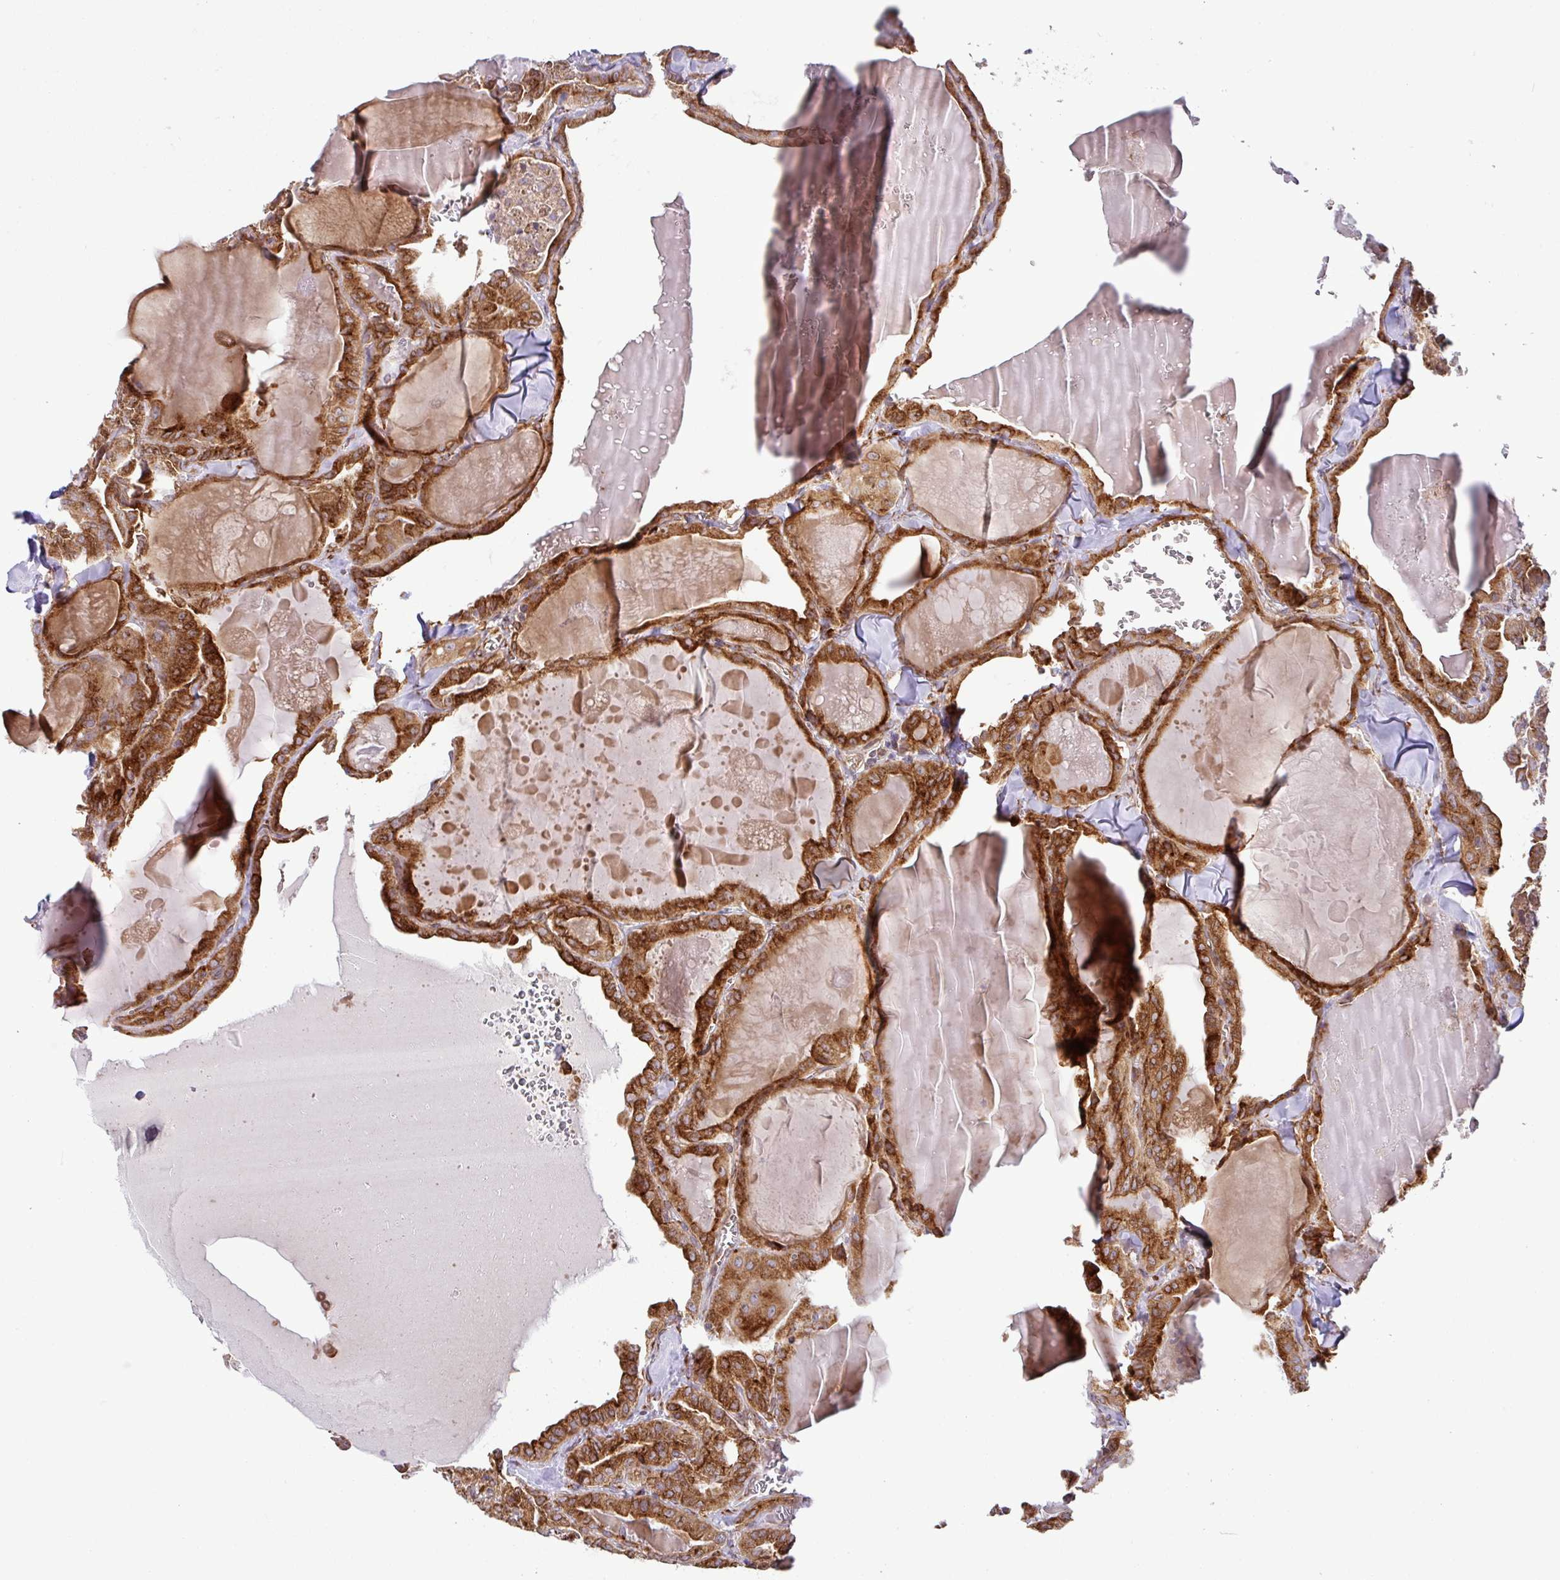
{"staining": {"intensity": "strong", "quantity": ">75%", "location": "cytoplasmic/membranous"}, "tissue": "thyroid cancer", "cell_type": "Tumor cells", "image_type": "cancer", "snomed": [{"axis": "morphology", "description": "Papillary adenocarcinoma, NOS"}, {"axis": "topography", "description": "Thyroid gland"}], "caption": "Strong cytoplasmic/membranous expression is present in approximately >75% of tumor cells in thyroid cancer (papillary adenocarcinoma).", "gene": "SLC39A7", "patient": {"sex": "male", "age": 52}}